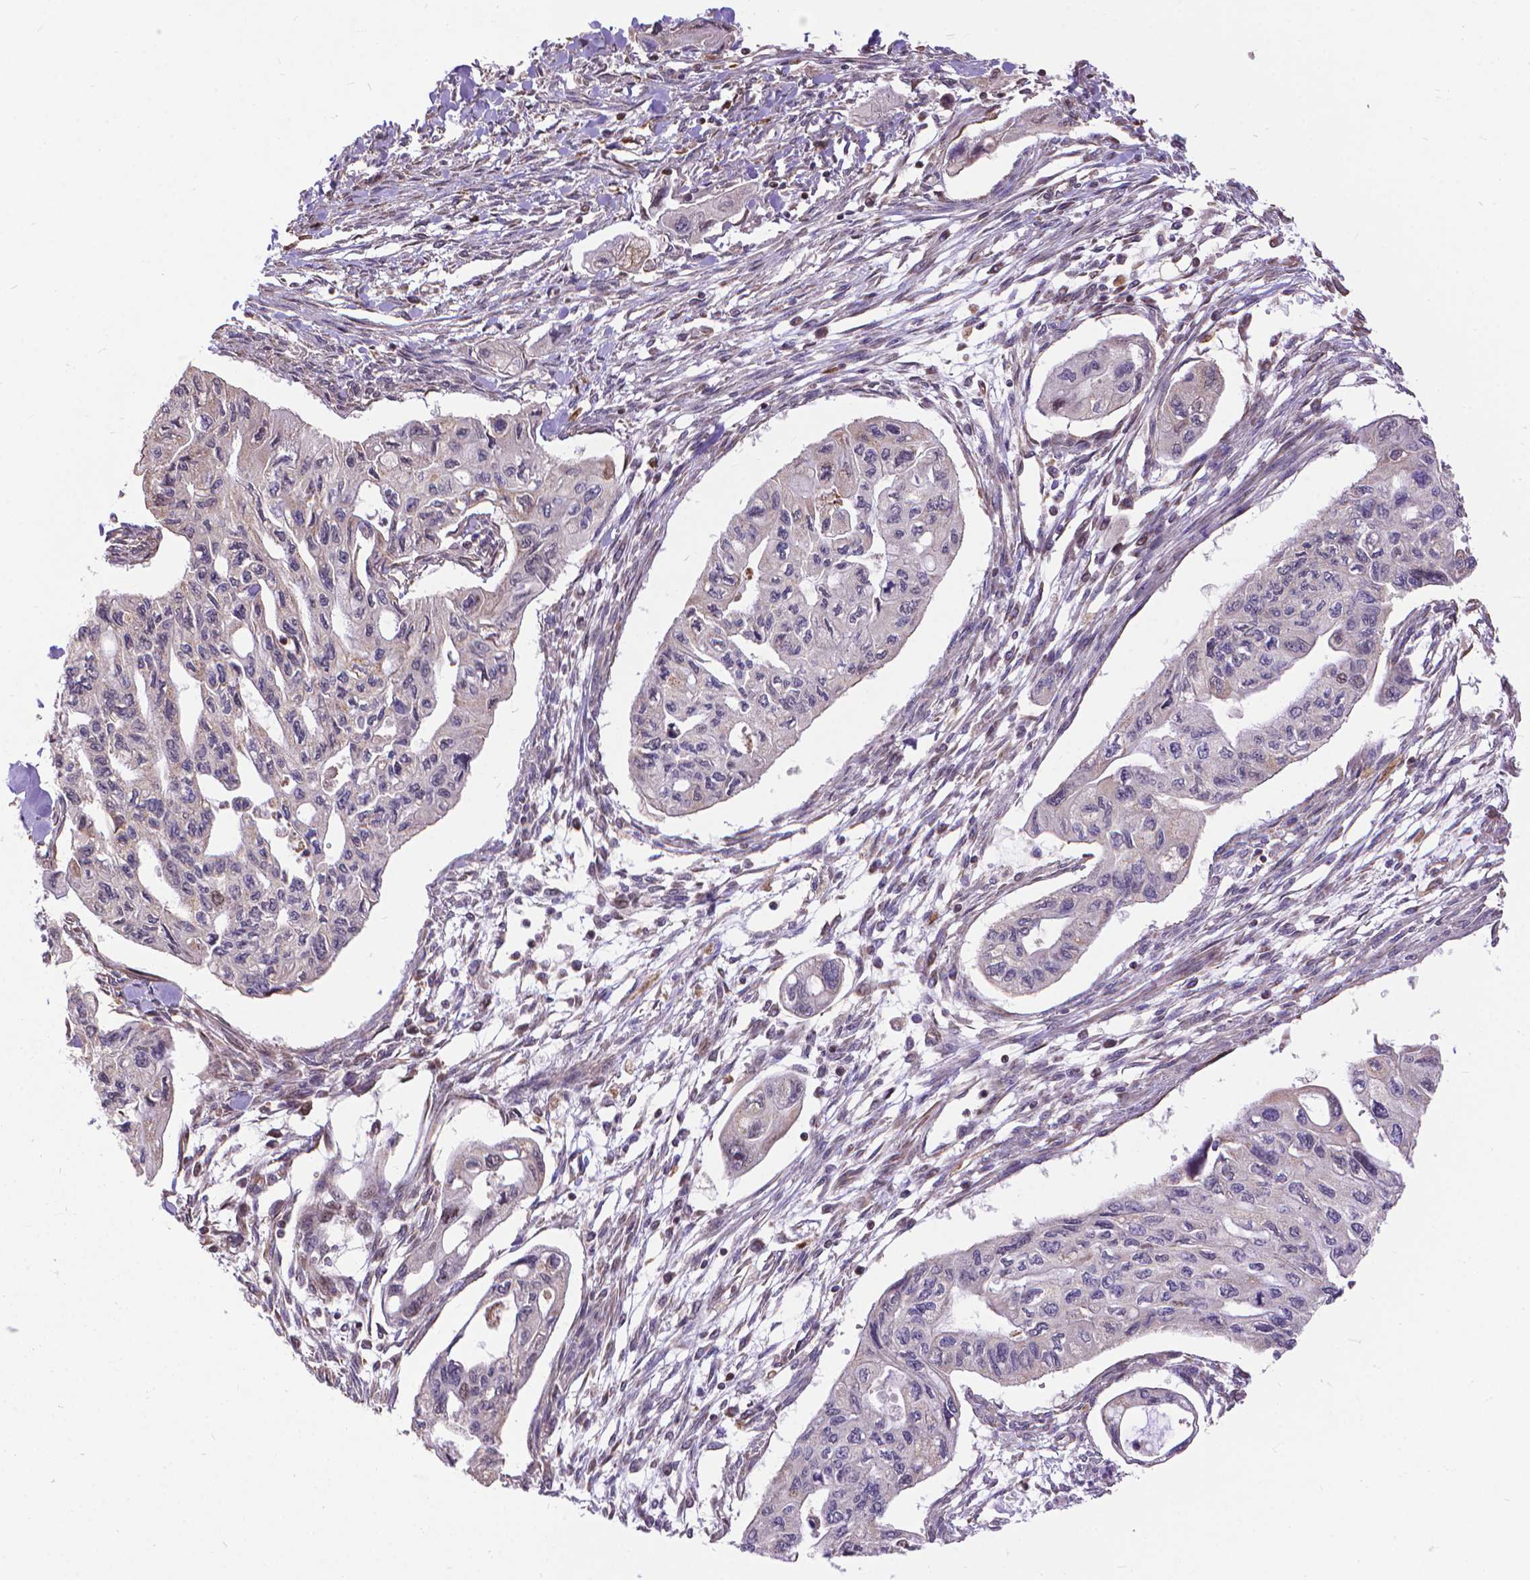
{"staining": {"intensity": "negative", "quantity": "none", "location": "none"}, "tissue": "pancreatic cancer", "cell_type": "Tumor cells", "image_type": "cancer", "snomed": [{"axis": "morphology", "description": "Adenocarcinoma, NOS"}, {"axis": "topography", "description": "Pancreas"}], "caption": "Protein analysis of adenocarcinoma (pancreatic) demonstrates no significant staining in tumor cells.", "gene": "TMEM135", "patient": {"sex": "female", "age": 76}}